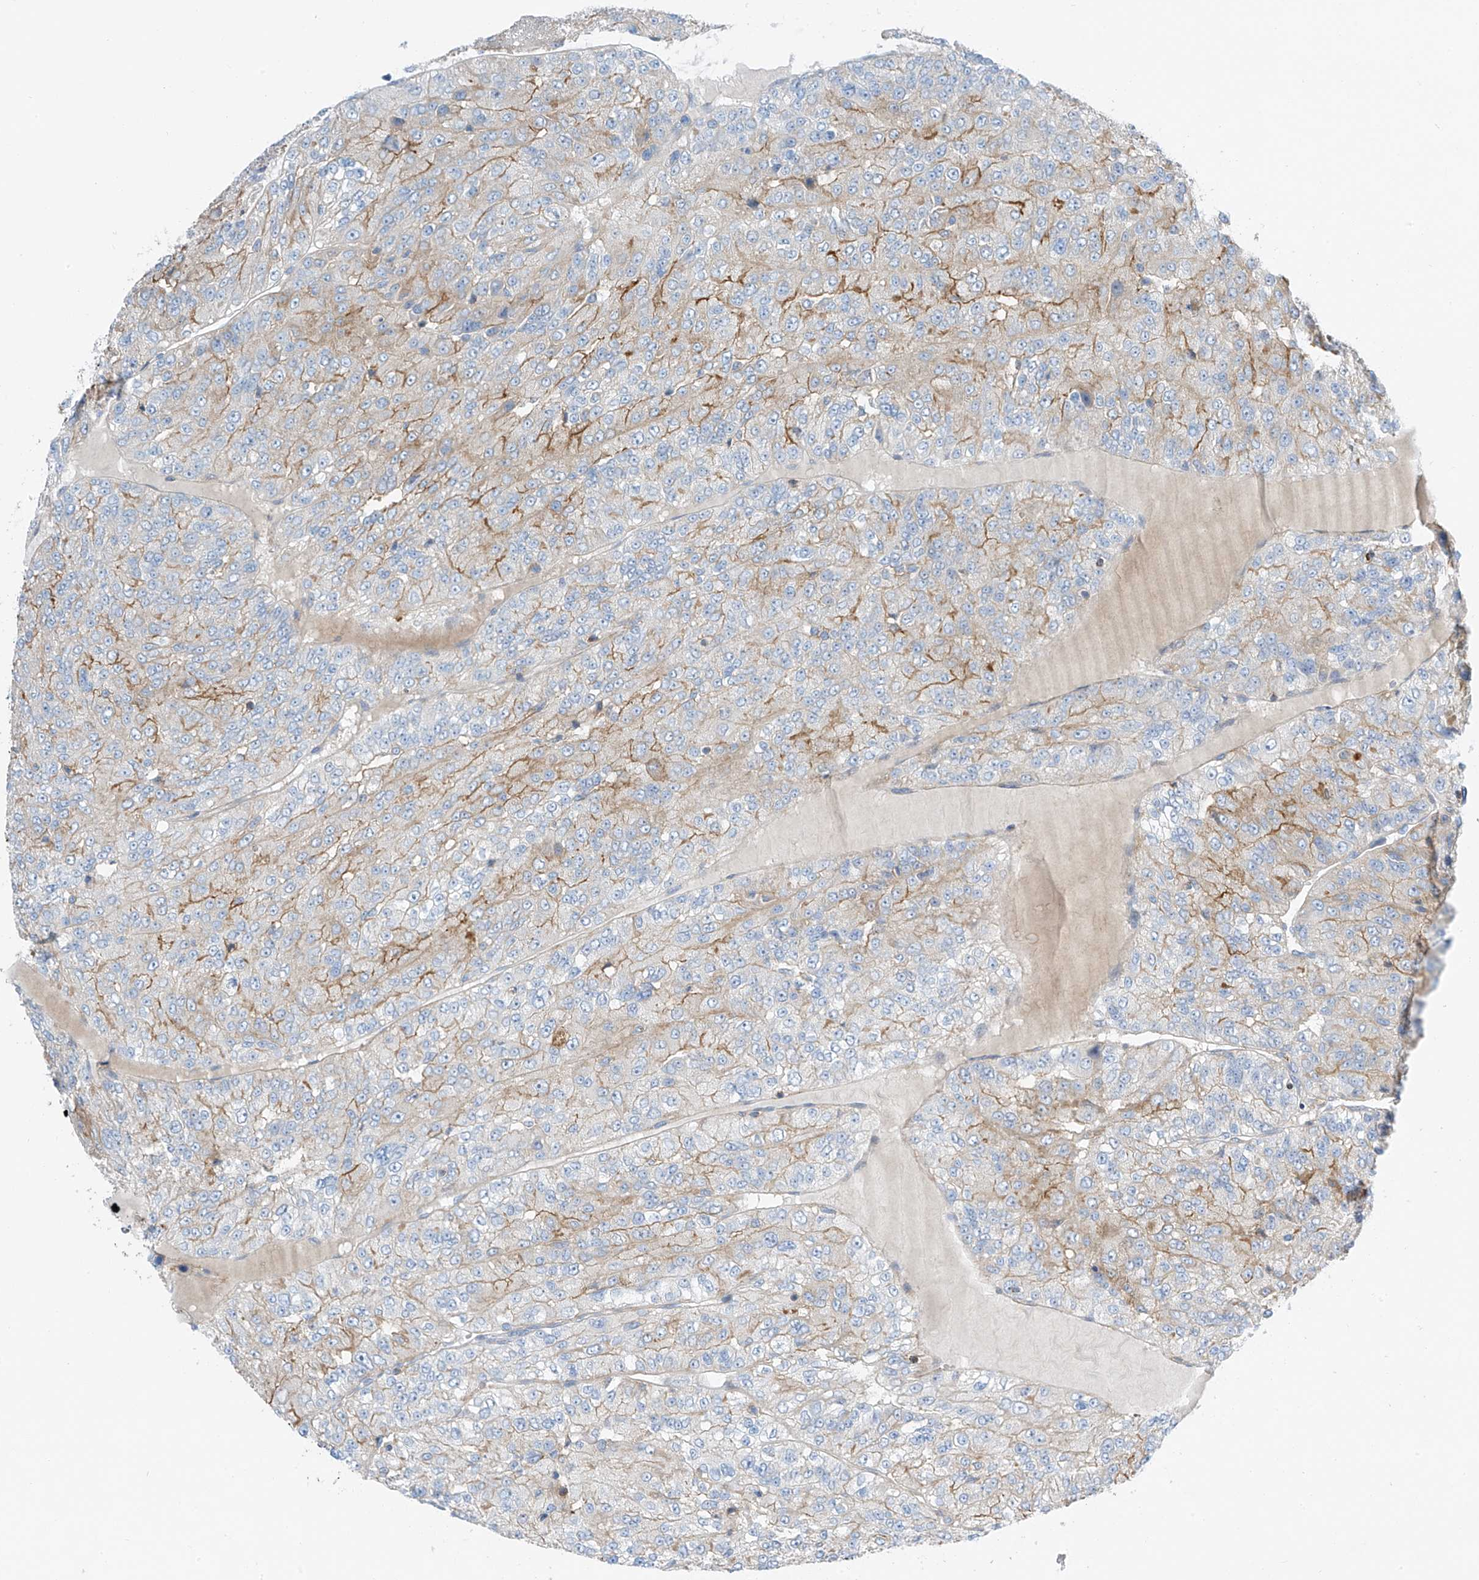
{"staining": {"intensity": "moderate", "quantity": "<25%", "location": "cytoplasmic/membranous"}, "tissue": "renal cancer", "cell_type": "Tumor cells", "image_type": "cancer", "snomed": [{"axis": "morphology", "description": "Adenocarcinoma, NOS"}, {"axis": "topography", "description": "Kidney"}], "caption": "Immunohistochemistry (IHC) of human adenocarcinoma (renal) displays low levels of moderate cytoplasmic/membranous positivity in about <25% of tumor cells. The staining was performed using DAB, with brown indicating positive protein expression. Nuclei are stained blue with hematoxylin.", "gene": "SLC1A5", "patient": {"sex": "female", "age": 63}}